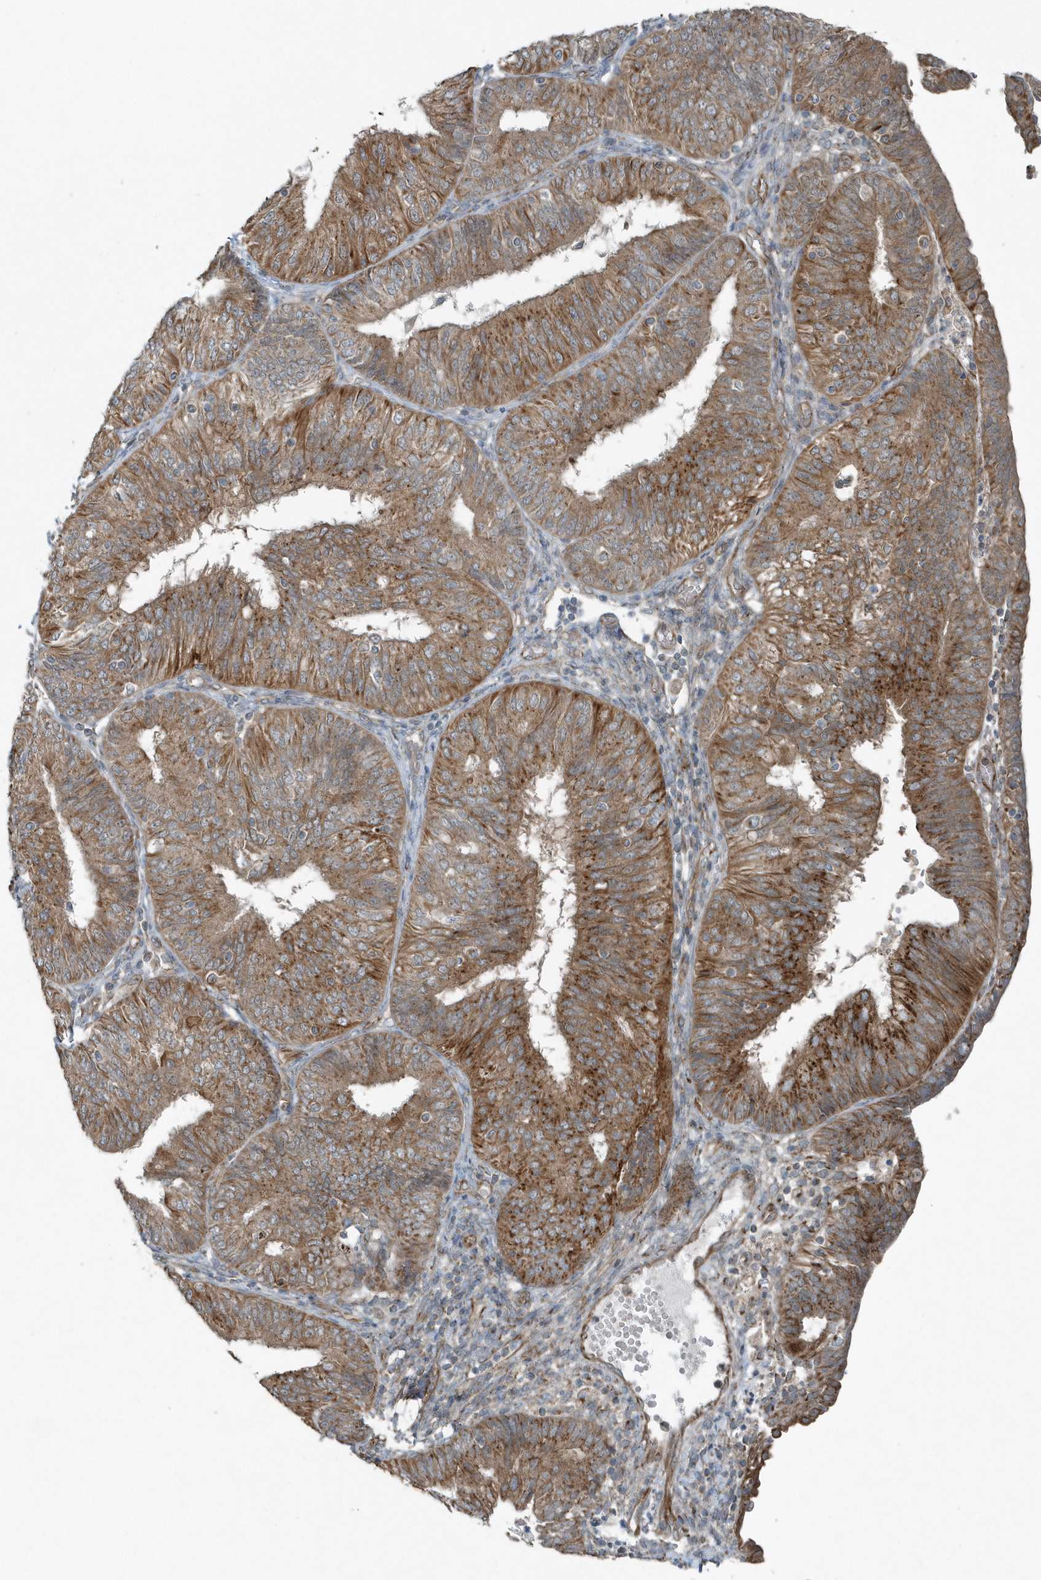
{"staining": {"intensity": "moderate", "quantity": ">75%", "location": "cytoplasmic/membranous"}, "tissue": "endometrial cancer", "cell_type": "Tumor cells", "image_type": "cancer", "snomed": [{"axis": "morphology", "description": "Adenocarcinoma, NOS"}, {"axis": "topography", "description": "Endometrium"}], "caption": "IHC of human adenocarcinoma (endometrial) exhibits medium levels of moderate cytoplasmic/membranous expression in about >75% of tumor cells. Nuclei are stained in blue.", "gene": "GCC2", "patient": {"sex": "female", "age": 58}}